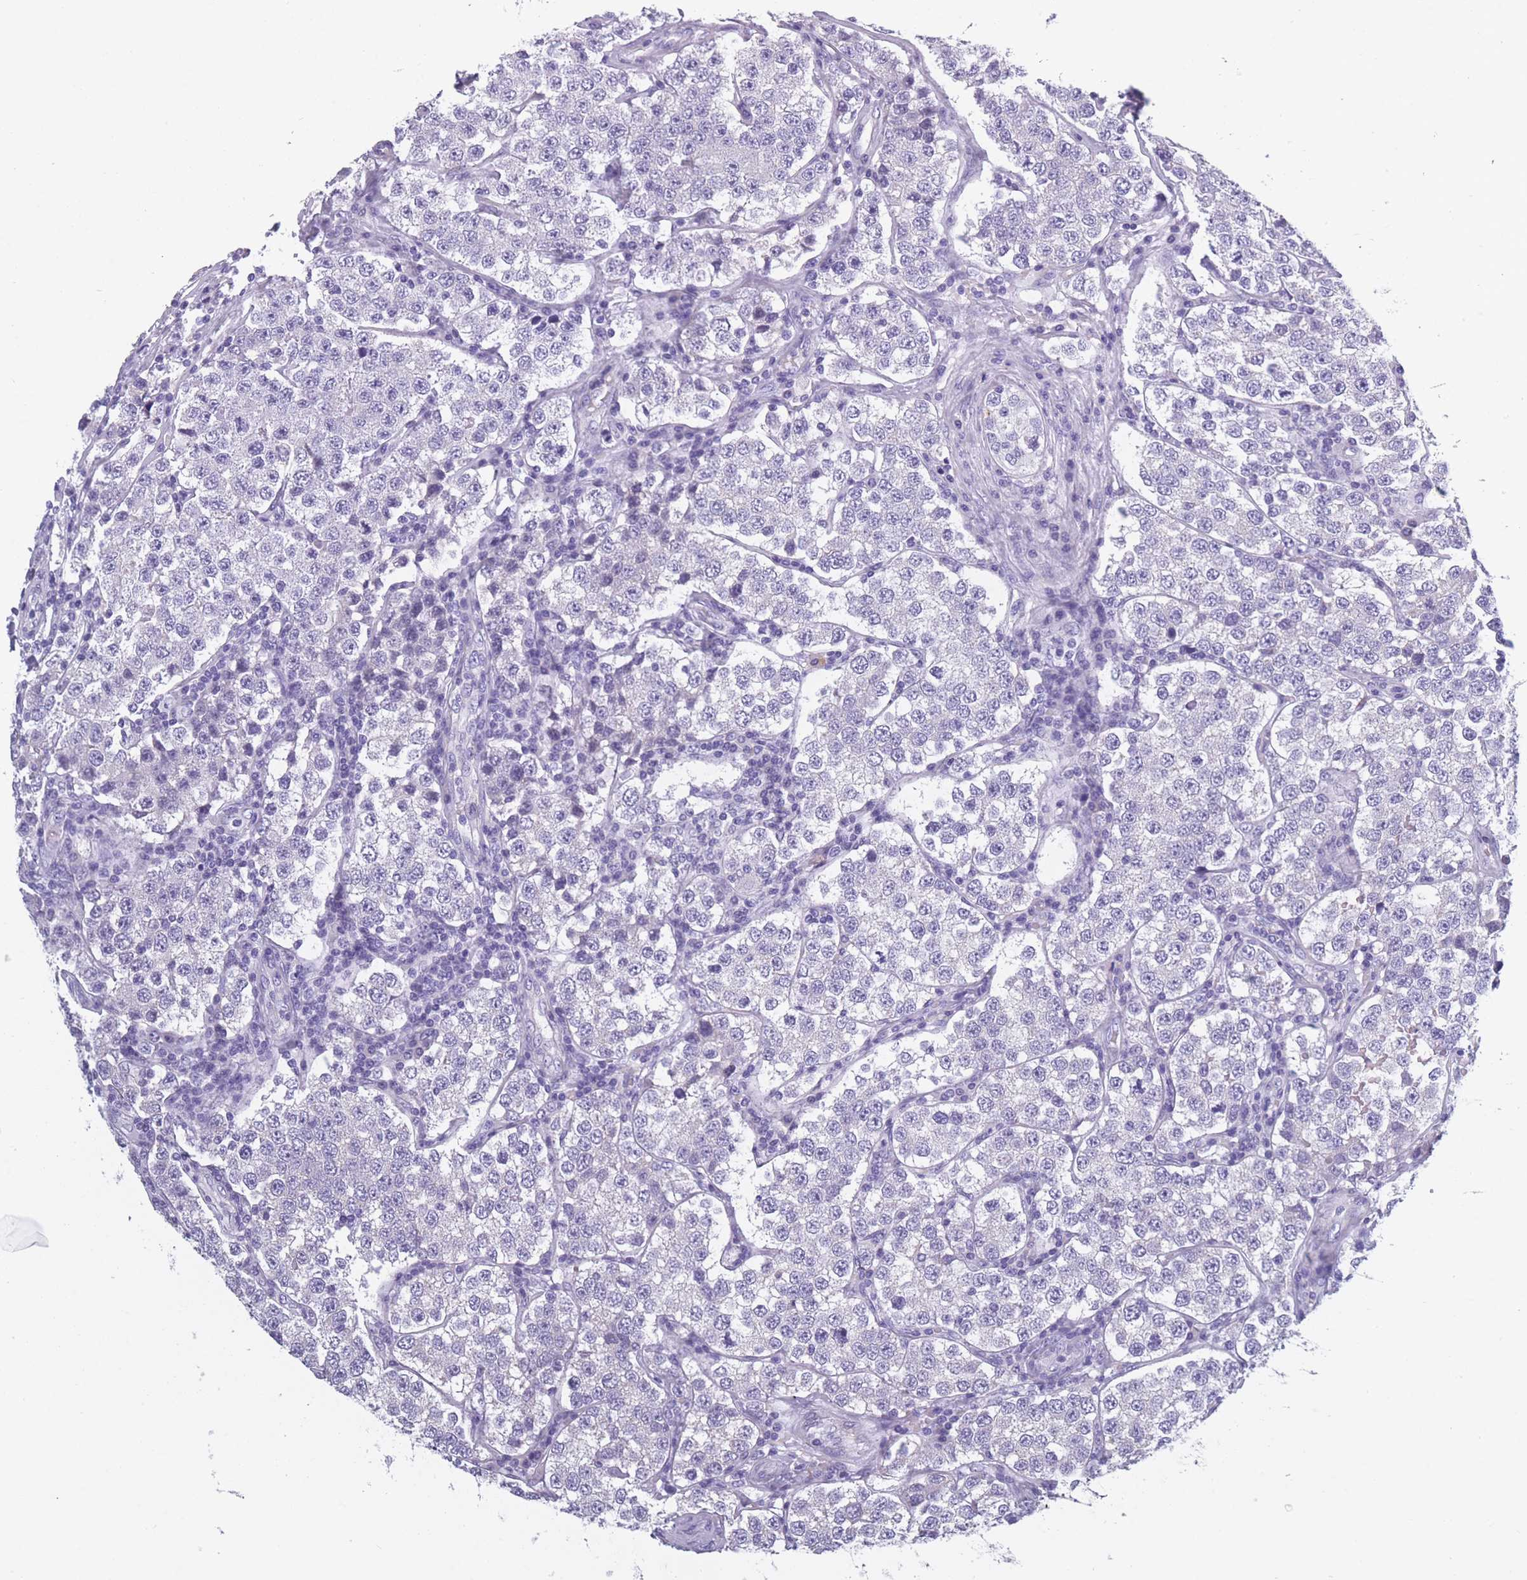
{"staining": {"intensity": "negative", "quantity": "none", "location": "none"}, "tissue": "testis cancer", "cell_type": "Tumor cells", "image_type": "cancer", "snomed": [{"axis": "morphology", "description": "Seminoma, NOS"}, {"axis": "topography", "description": "Testis"}], "caption": "Immunohistochemical staining of human testis cancer shows no significant positivity in tumor cells.", "gene": "OR4C5", "patient": {"sex": "male", "age": 34}}